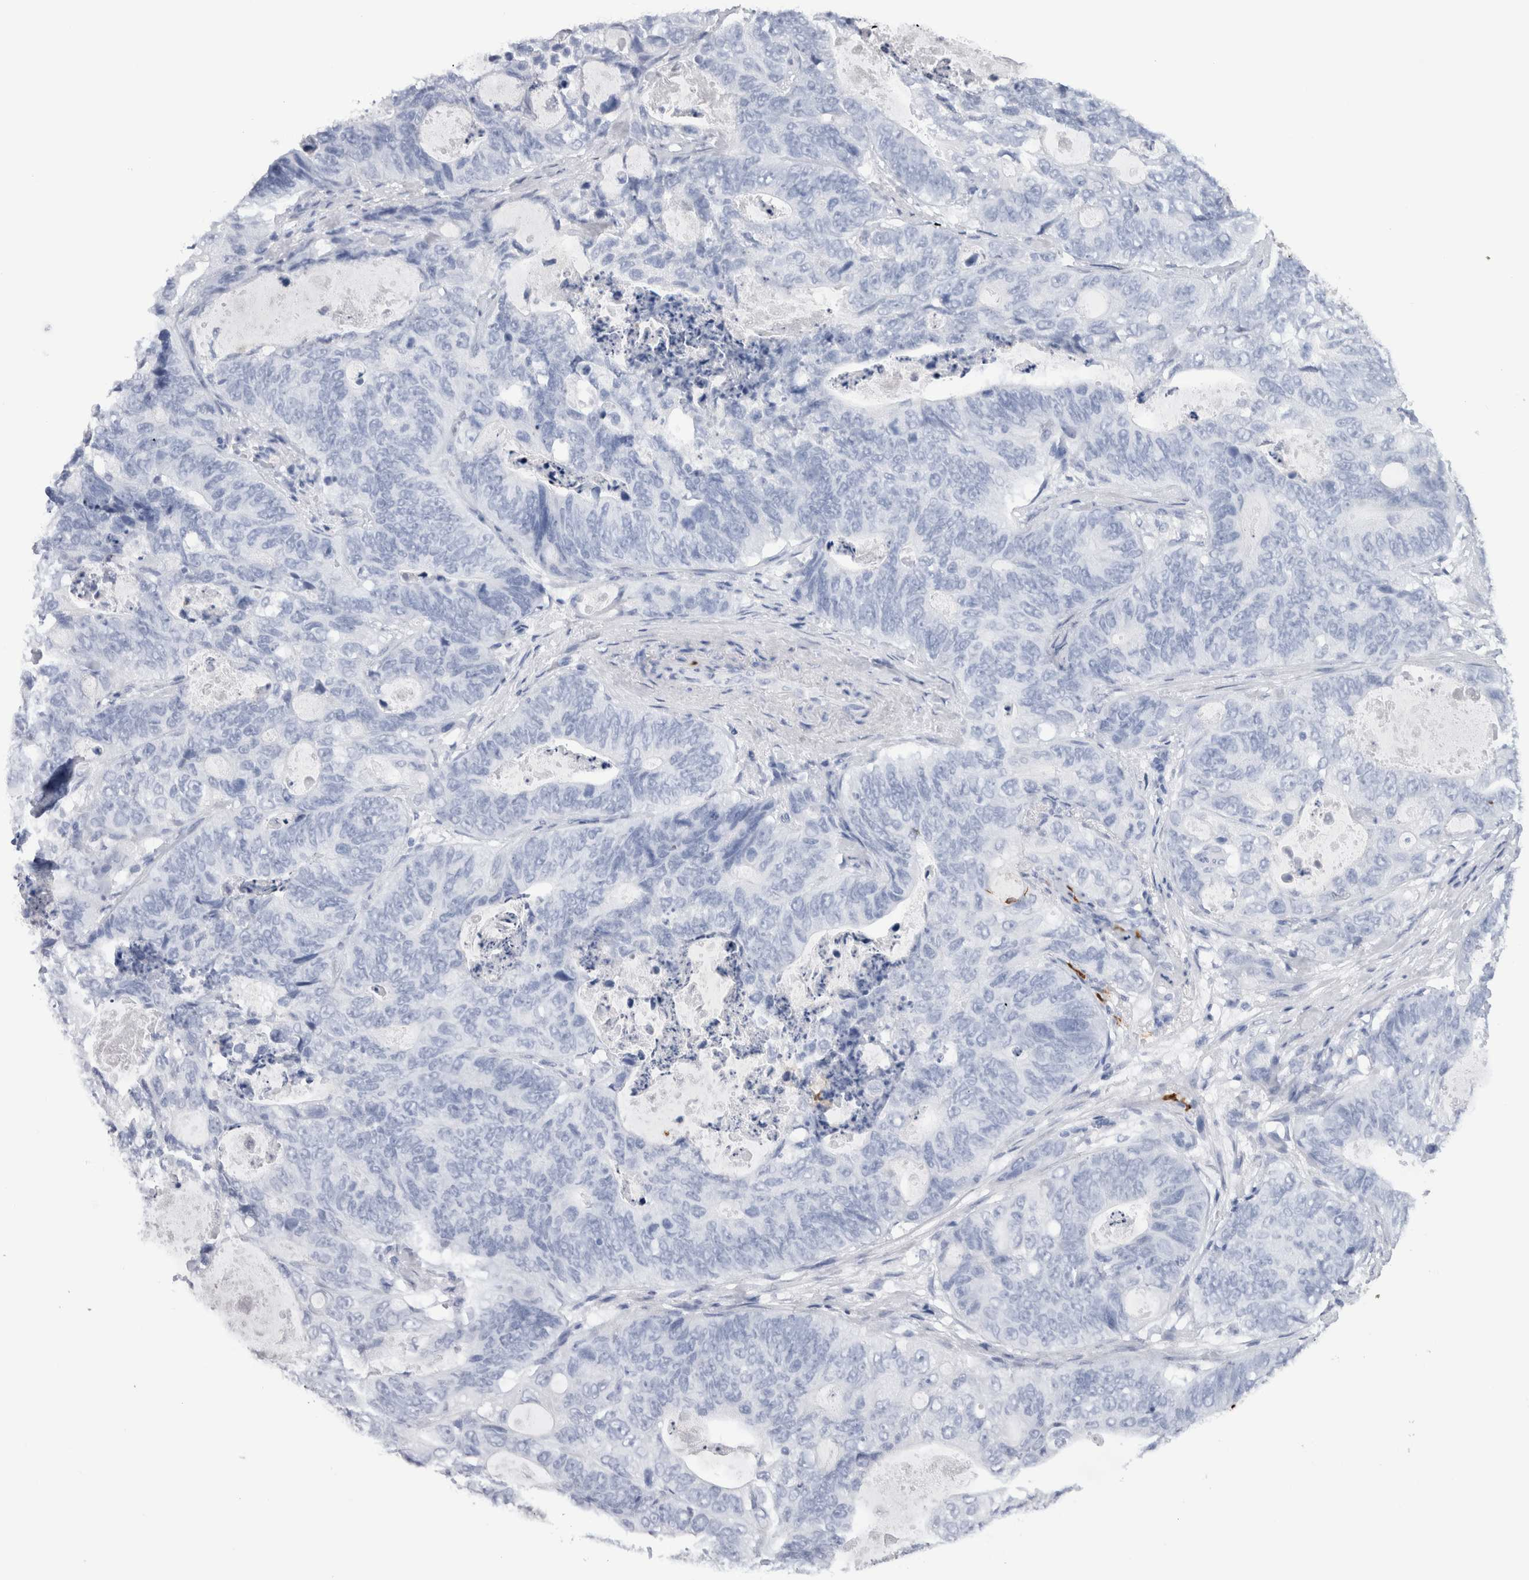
{"staining": {"intensity": "negative", "quantity": "none", "location": "none"}, "tissue": "stomach cancer", "cell_type": "Tumor cells", "image_type": "cancer", "snomed": [{"axis": "morphology", "description": "Normal tissue, NOS"}, {"axis": "morphology", "description": "Adenocarcinoma, NOS"}, {"axis": "topography", "description": "Stomach"}], "caption": "Tumor cells are negative for protein expression in human stomach adenocarcinoma. The staining was performed using DAB (3,3'-diaminobenzidine) to visualize the protein expression in brown, while the nuclei were stained in blue with hematoxylin (Magnification: 20x).", "gene": "S100A8", "patient": {"sex": "female", "age": 89}}